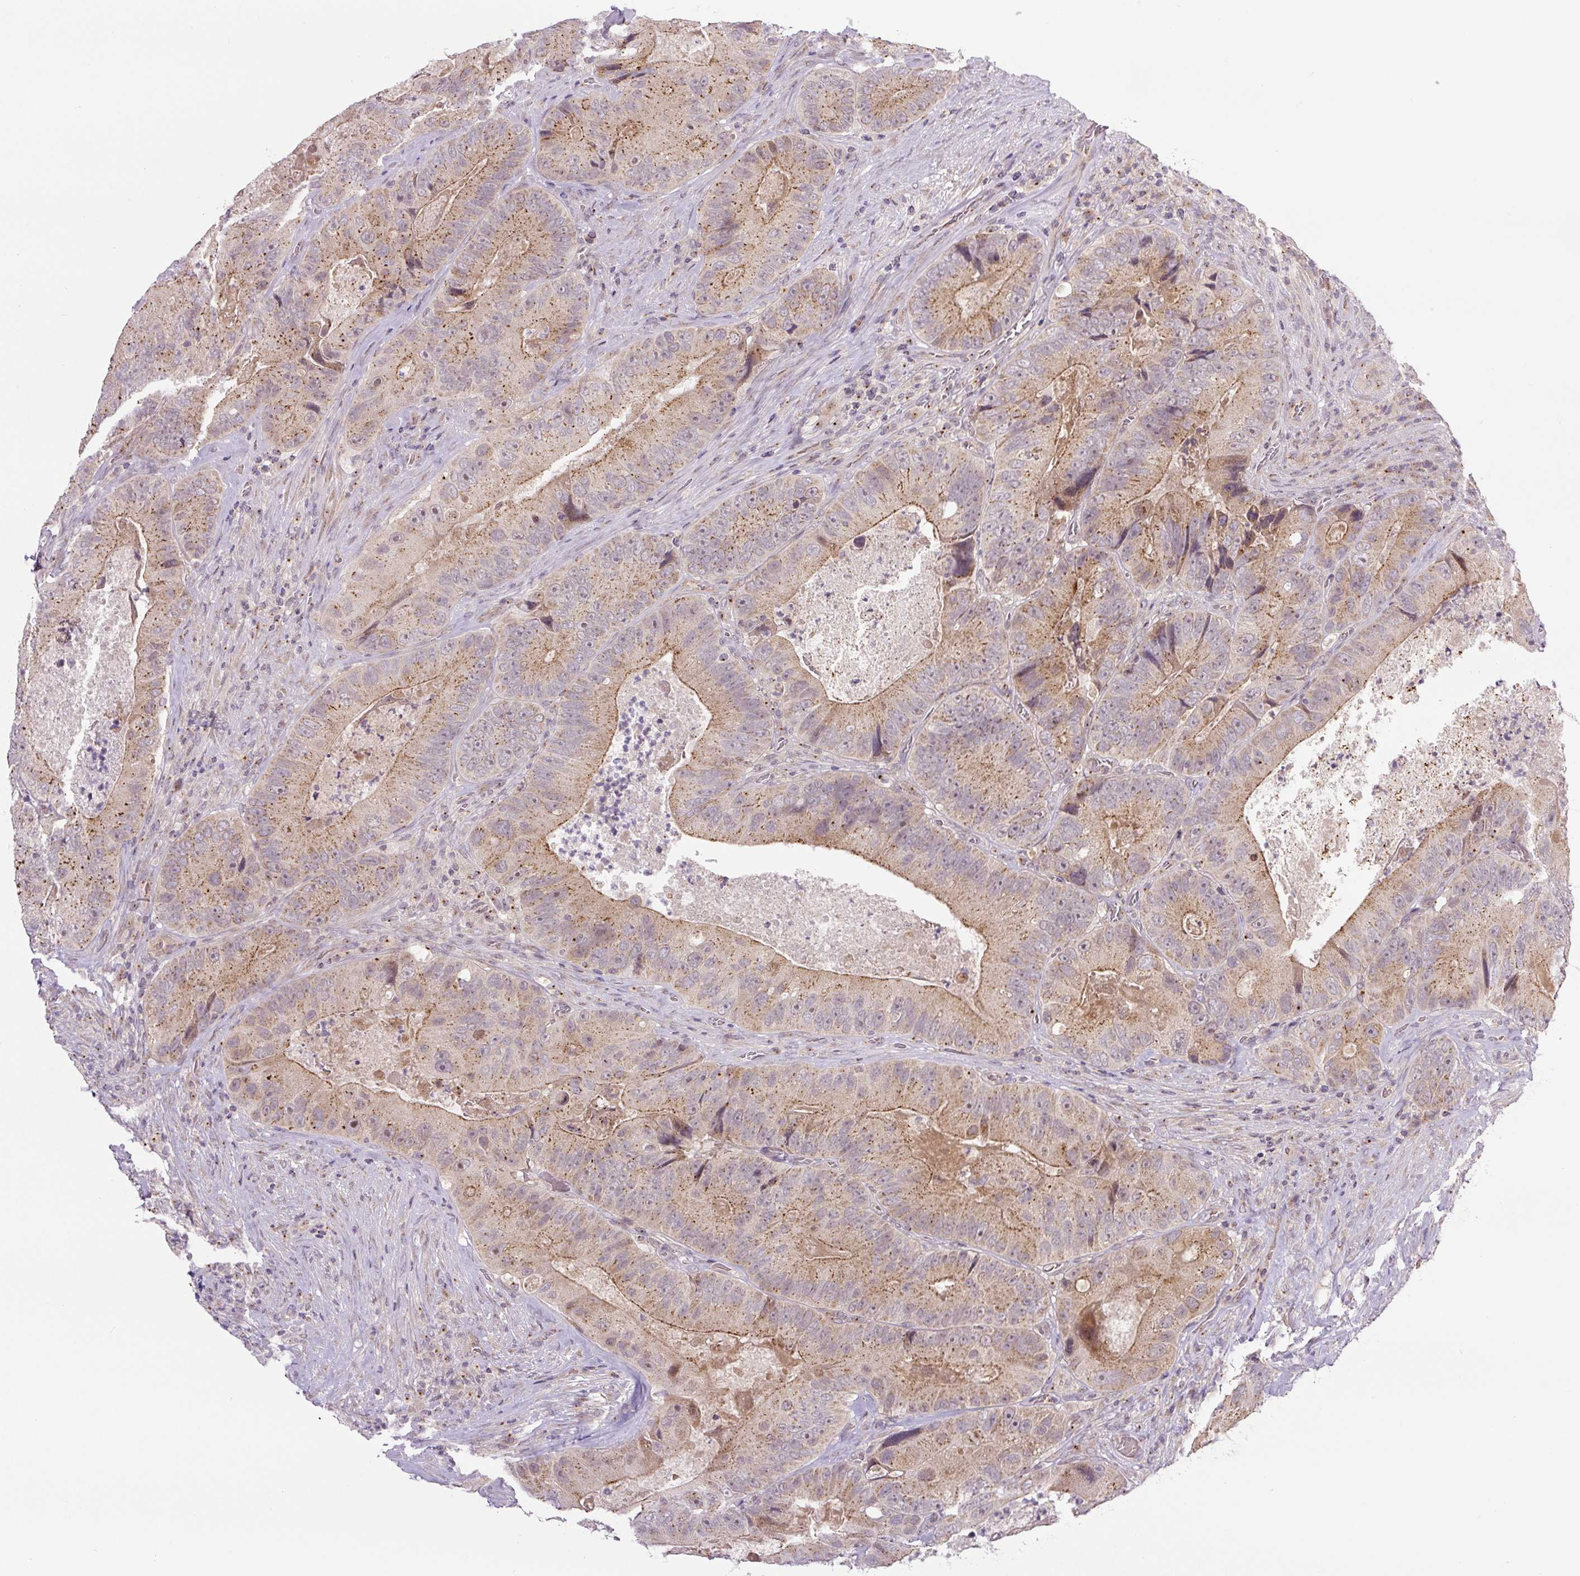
{"staining": {"intensity": "moderate", "quantity": ">75%", "location": "cytoplasmic/membranous"}, "tissue": "colorectal cancer", "cell_type": "Tumor cells", "image_type": "cancer", "snomed": [{"axis": "morphology", "description": "Adenocarcinoma, NOS"}, {"axis": "topography", "description": "Colon"}], "caption": "Brown immunohistochemical staining in human colorectal cancer (adenocarcinoma) reveals moderate cytoplasmic/membranous expression in about >75% of tumor cells.", "gene": "PCM1", "patient": {"sex": "female", "age": 86}}